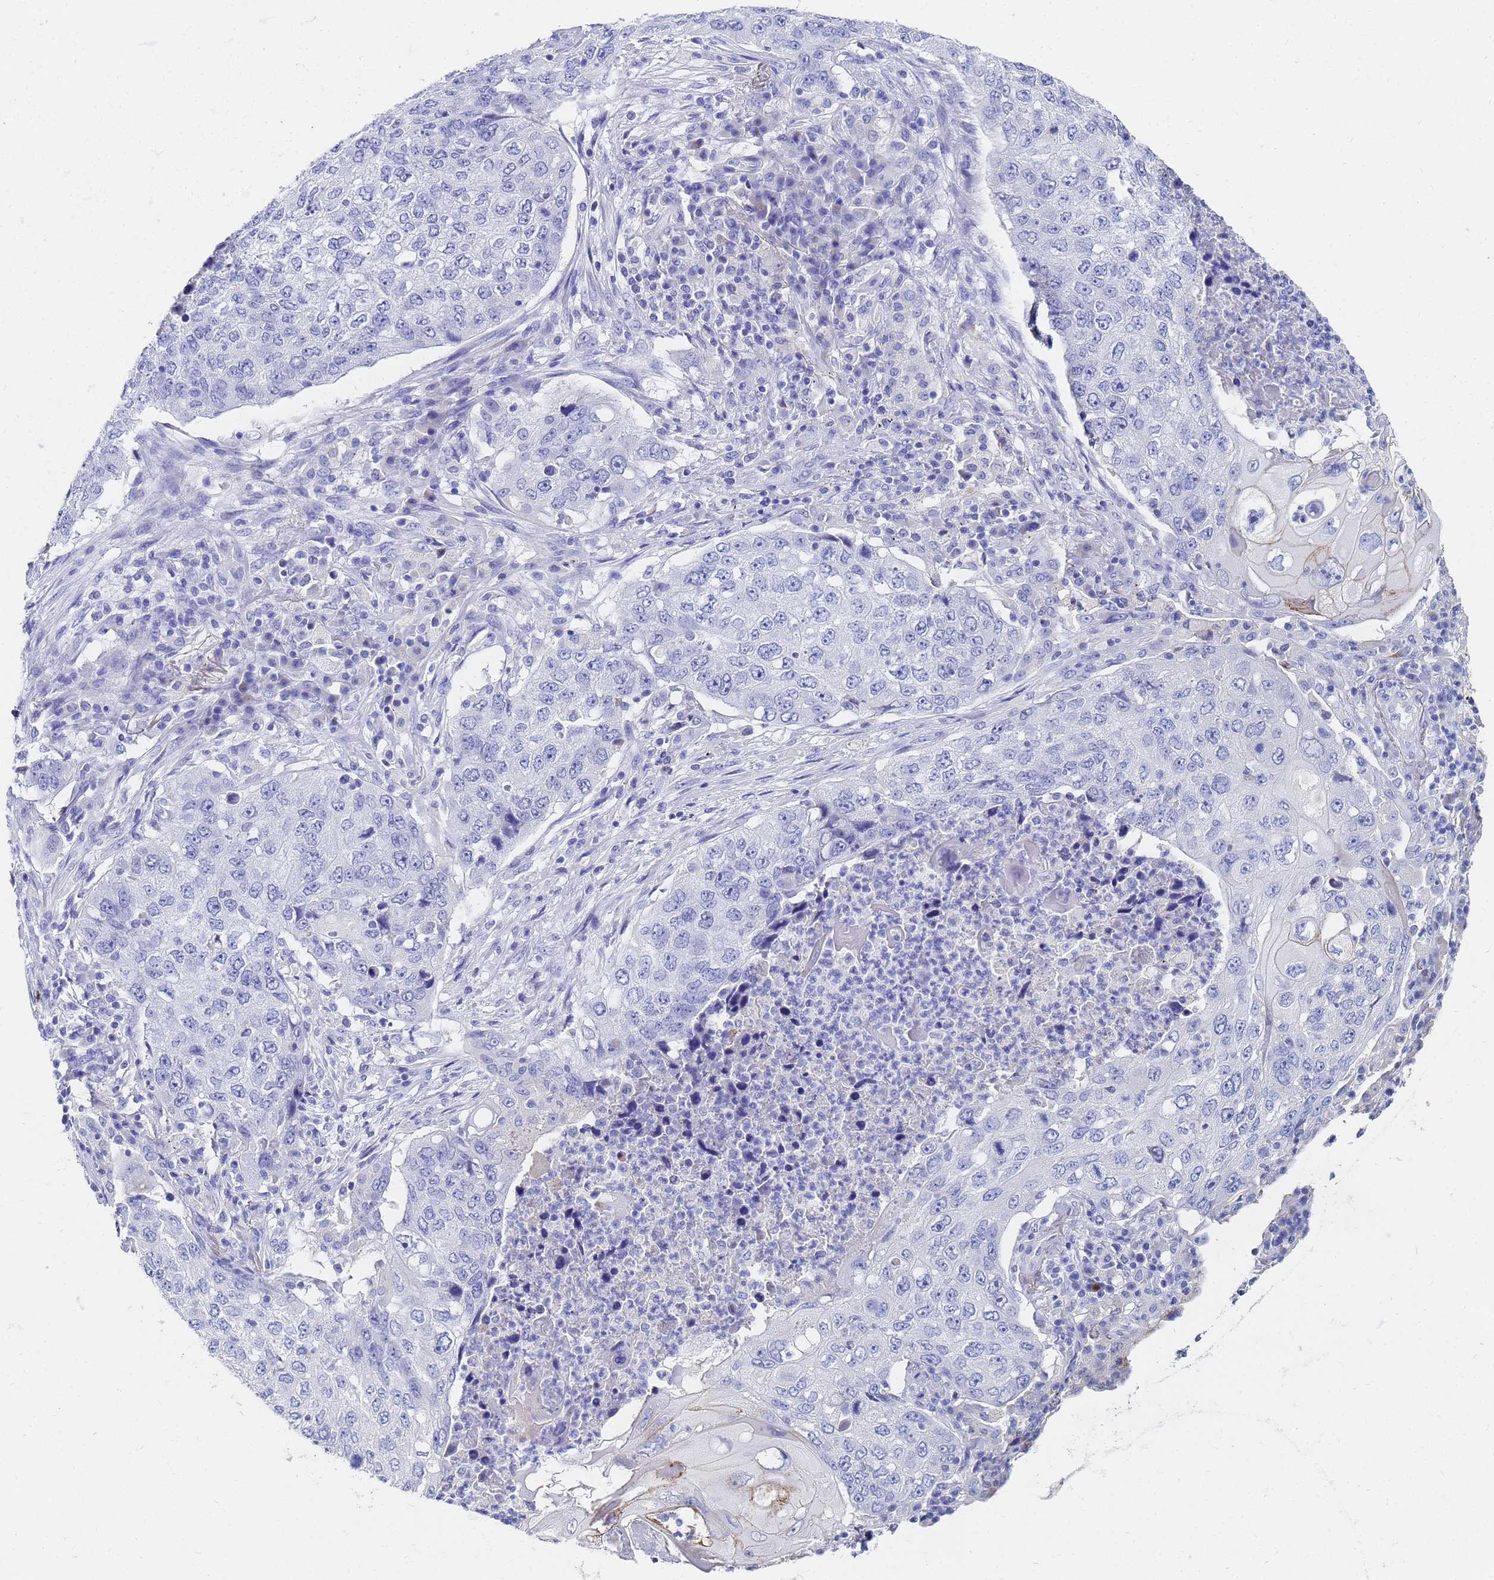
{"staining": {"intensity": "negative", "quantity": "none", "location": "none"}, "tissue": "lung cancer", "cell_type": "Tumor cells", "image_type": "cancer", "snomed": [{"axis": "morphology", "description": "Squamous cell carcinoma, NOS"}, {"axis": "topography", "description": "Lung"}], "caption": "This is an IHC histopathology image of human lung cancer (squamous cell carcinoma). There is no staining in tumor cells.", "gene": "C2orf72", "patient": {"sex": "female", "age": 63}}